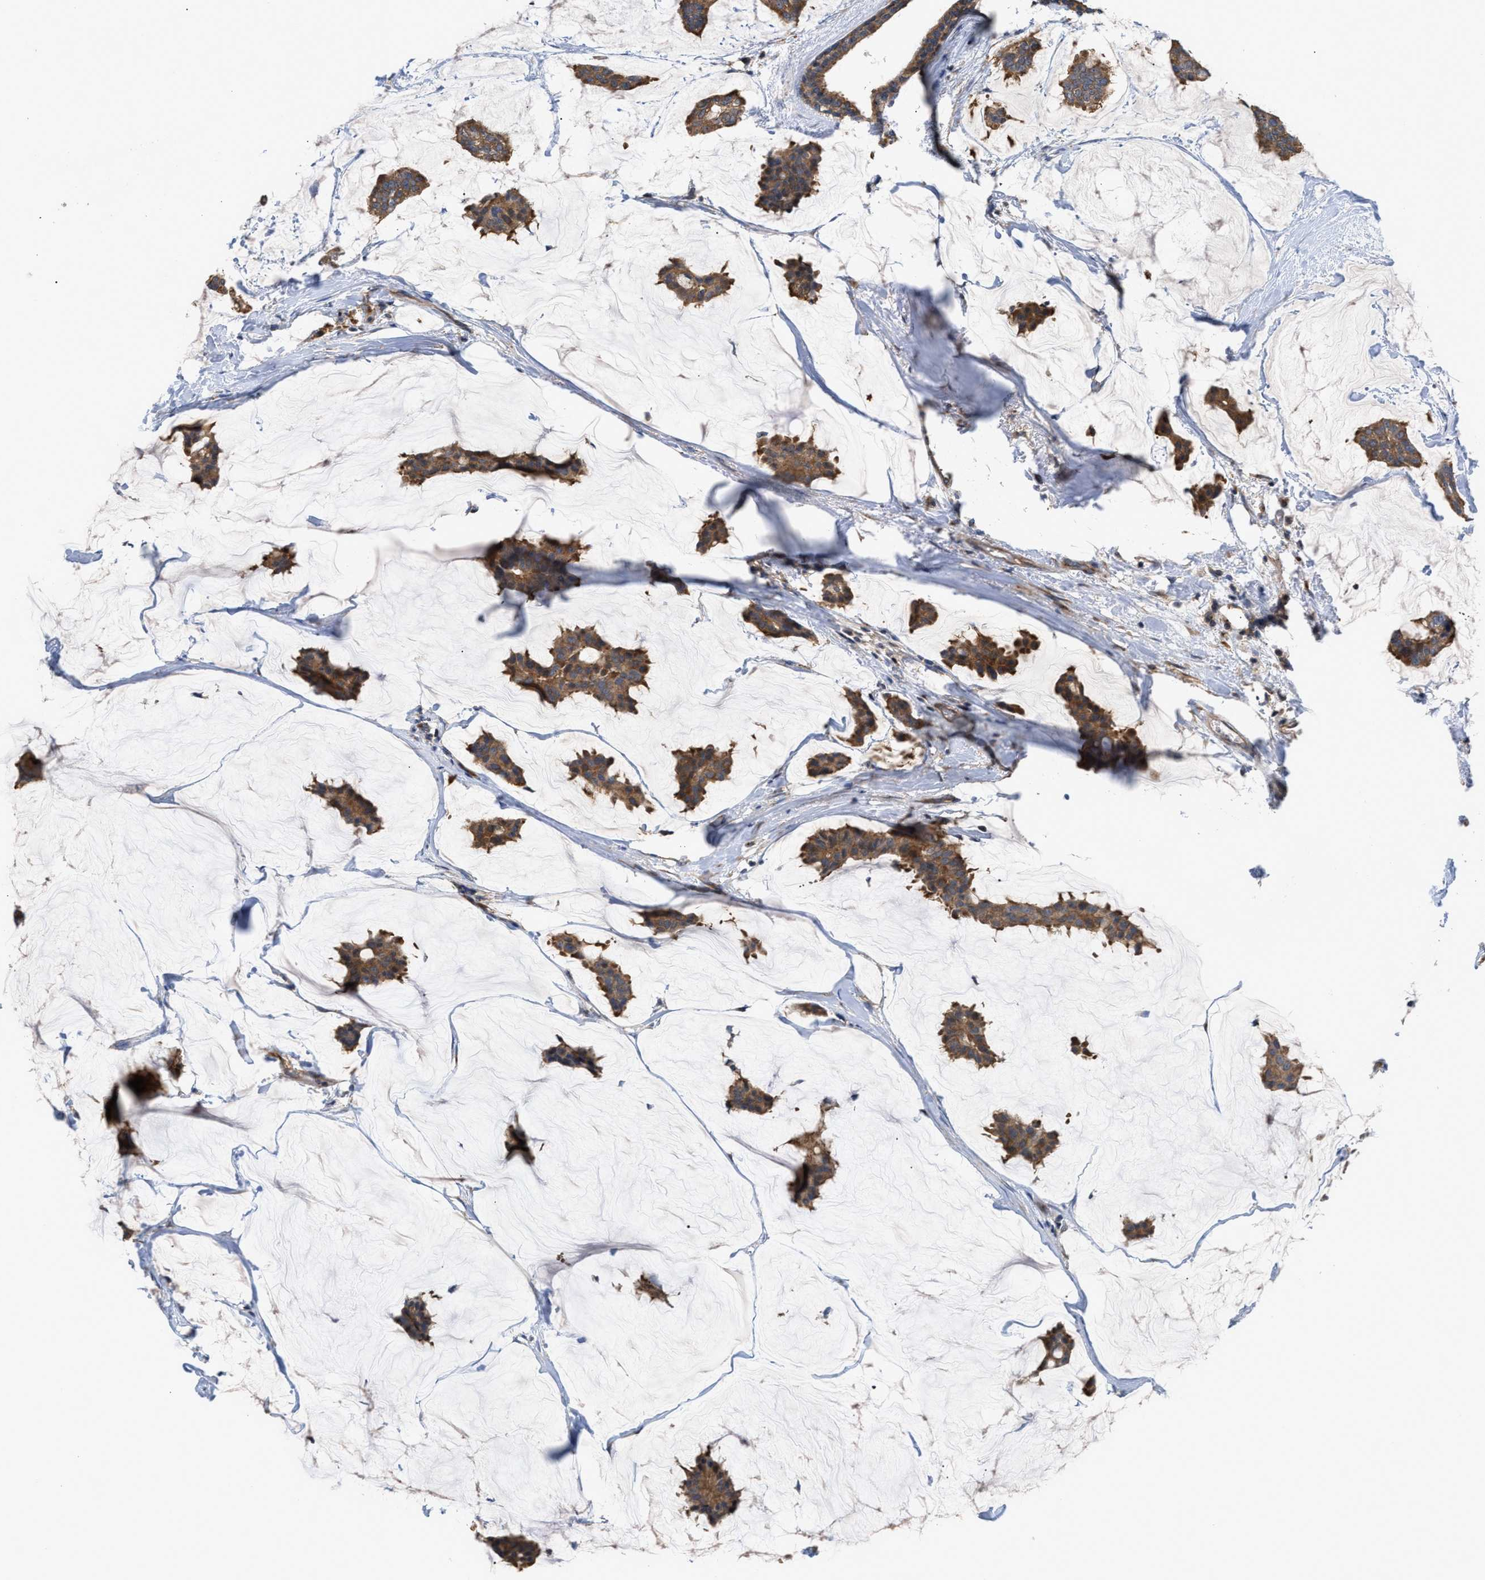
{"staining": {"intensity": "moderate", "quantity": ">75%", "location": "cytoplasmic/membranous"}, "tissue": "breast cancer", "cell_type": "Tumor cells", "image_type": "cancer", "snomed": [{"axis": "morphology", "description": "Duct carcinoma"}, {"axis": "topography", "description": "Breast"}], "caption": "Invasive ductal carcinoma (breast) stained with a brown dye demonstrates moderate cytoplasmic/membranous positive expression in approximately >75% of tumor cells.", "gene": "LAPTM4B", "patient": {"sex": "female", "age": 93}}